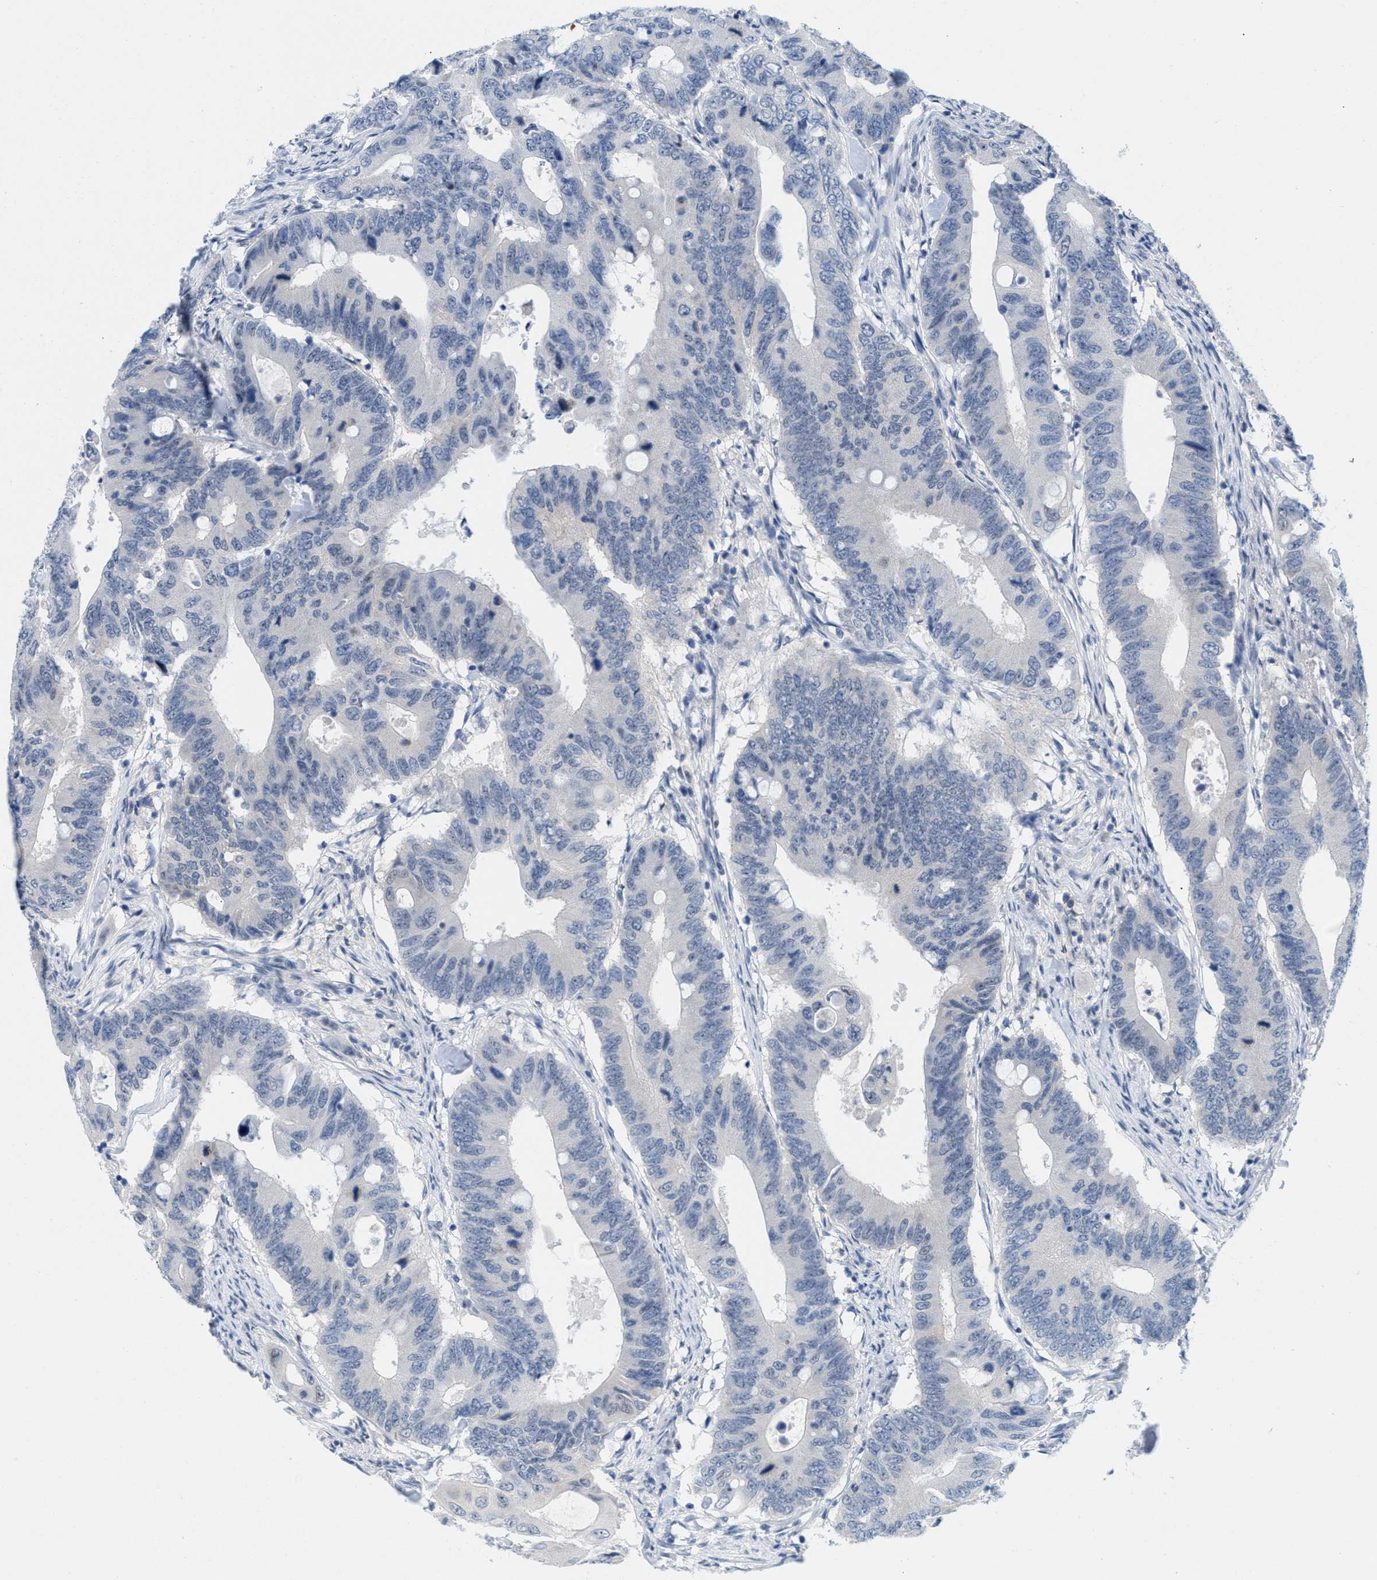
{"staining": {"intensity": "negative", "quantity": "none", "location": "none"}, "tissue": "colorectal cancer", "cell_type": "Tumor cells", "image_type": "cancer", "snomed": [{"axis": "morphology", "description": "Adenocarcinoma, NOS"}, {"axis": "topography", "description": "Colon"}], "caption": "DAB immunohistochemical staining of human colorectal adenocarcinoma exhibits no significant positivity in tumor cells. Nuclei are stained in blue.", "gene": "WIPI2", "patient": {"sex": "male", "age": 71}}